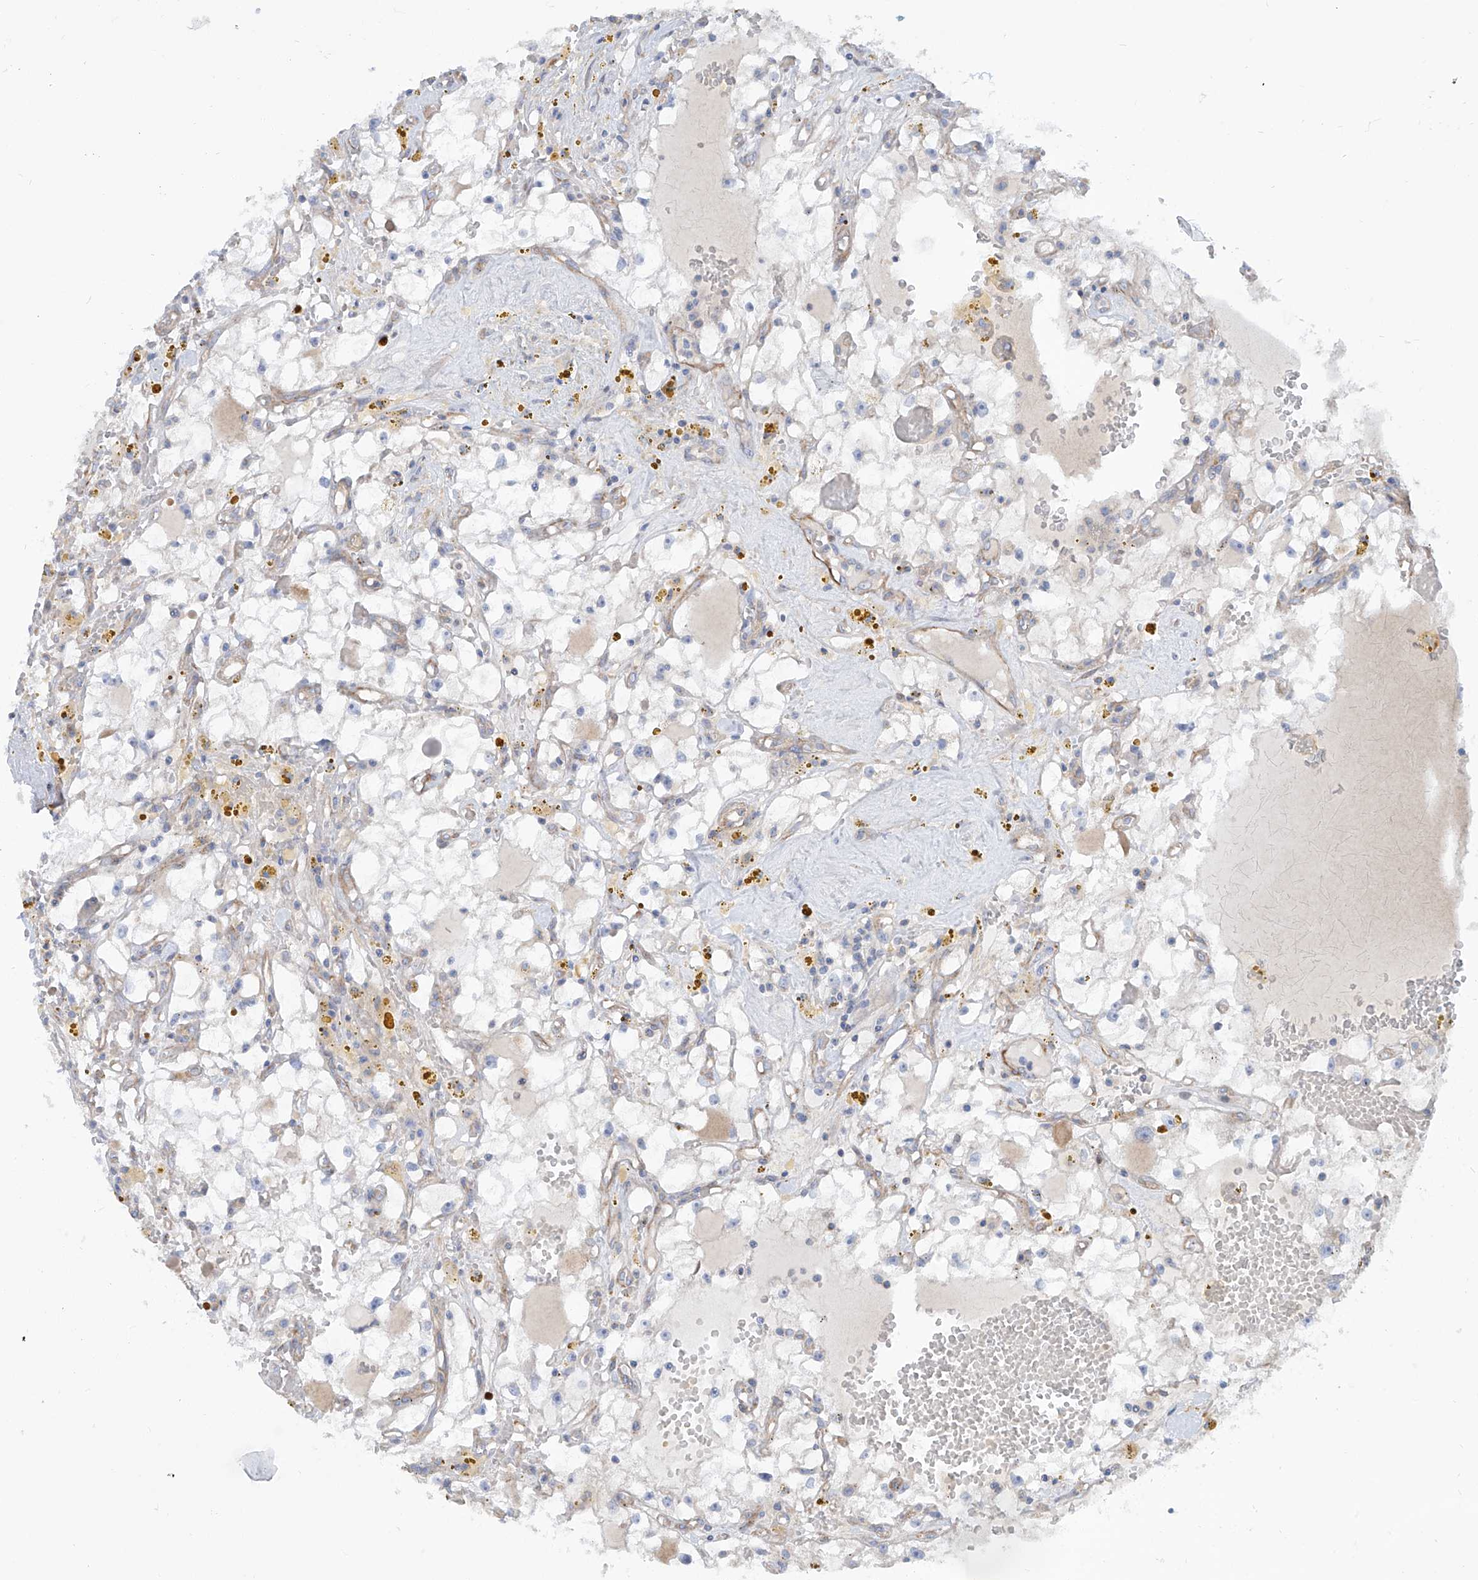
{"staining": {"intensity": "negative", "quantity": "none", "location": "none"}, "tissue": "renal cancer", "cell_type": "Tumor cells", "image_type": "cancer", "snomed": [{"axis": "morphology", "description": "Adenocarcinoma, NOS"}, {"axis": "topography", "description": "Kidney"}], "caption": "Image shows no protein positivity in tumor cells of adenocarcinoma (renal) tissue.", "gene": "TMEM209", "patient": {"sex": "male", "age": 56}}